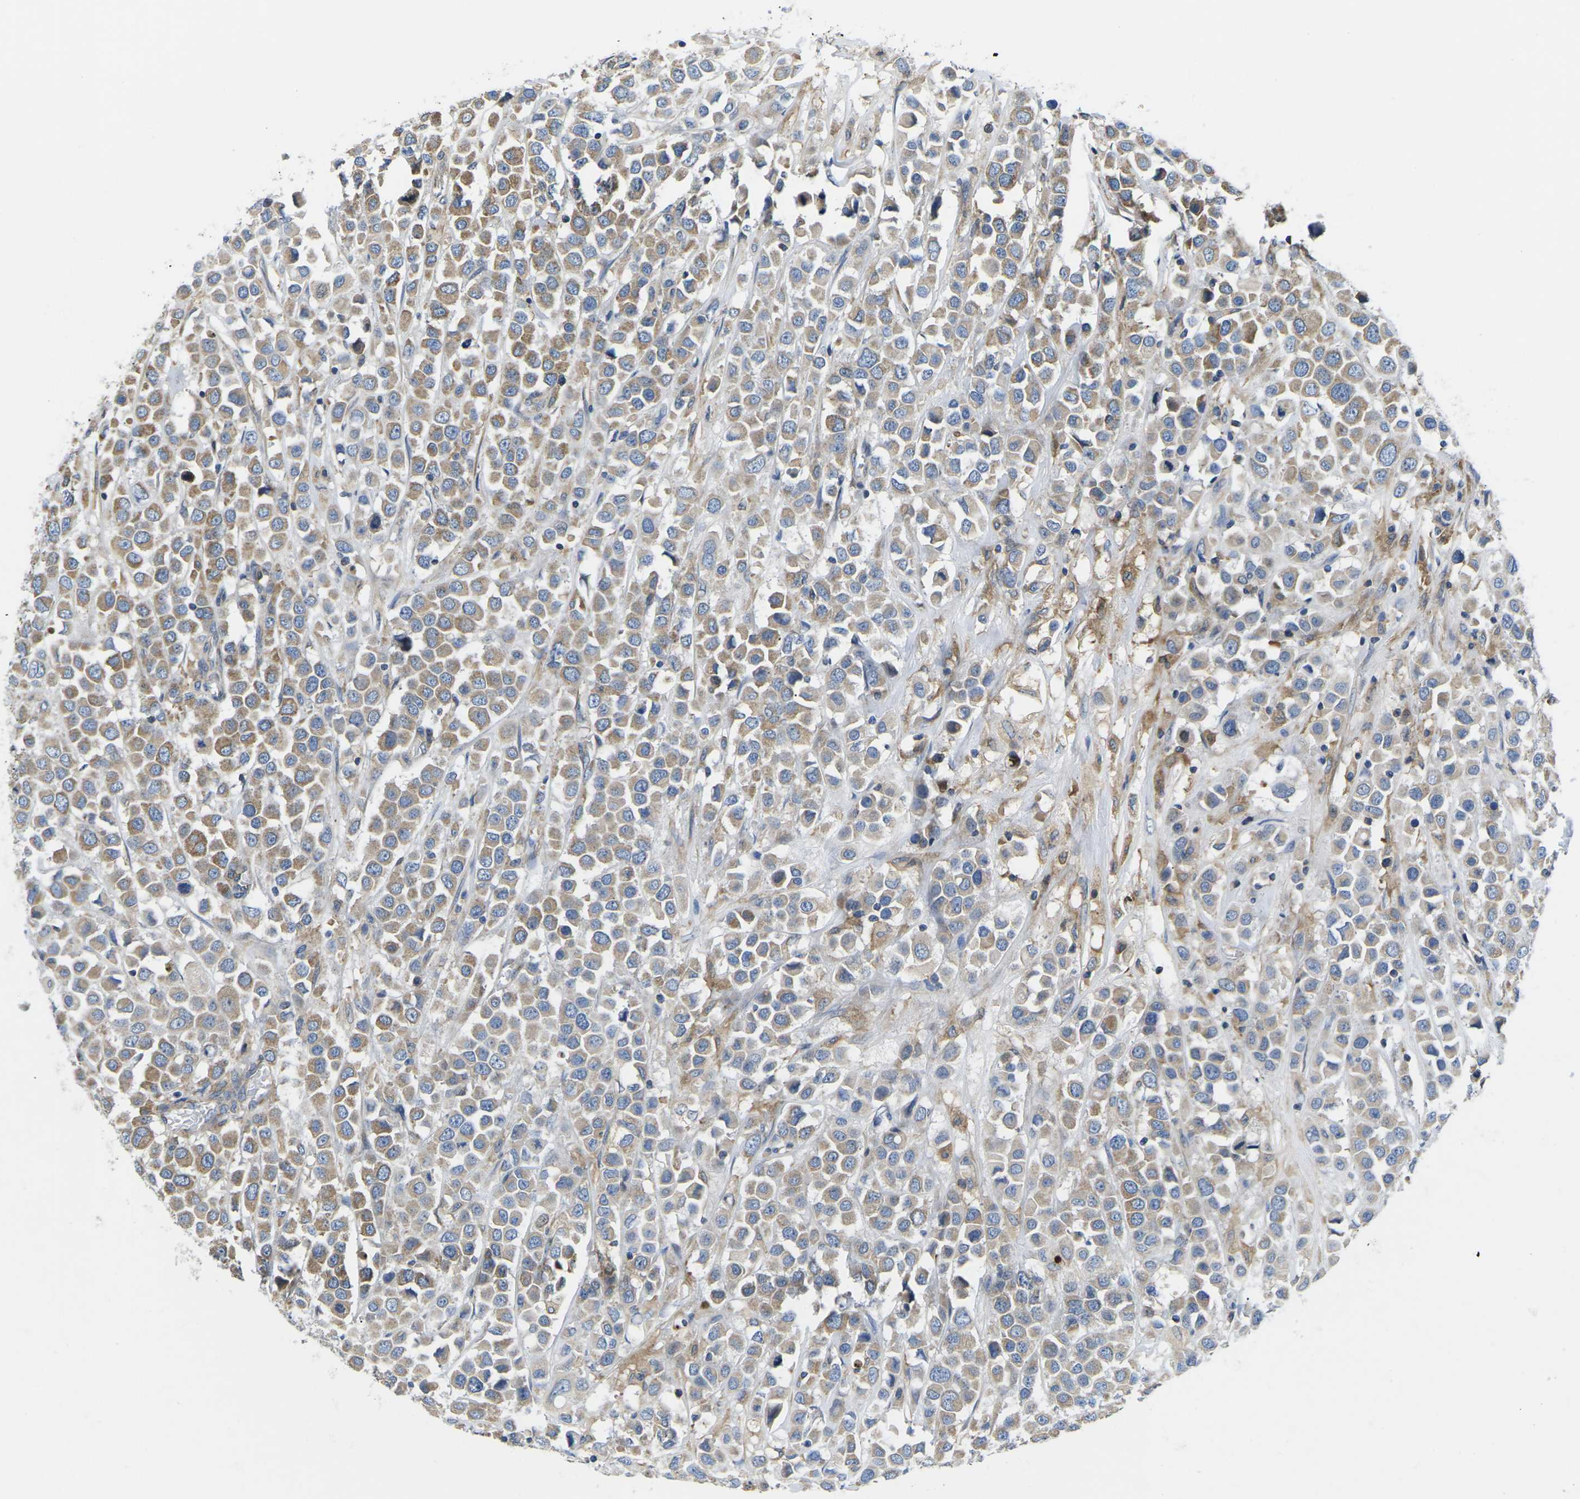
{"staining": {"intensity": "moderate", "quantity": ">75%", "location": "cytoplasmic/membranous"}, "tissue": "breast cancer", "cell_type": "Tumor cells", "image_type": "cancer", "snomed": [{"axis": "morphology", "description": "Duct carcinoma"}, {"axis": "topography", "description": "Breast"}], "caption": "Invasive ductal carcinoma (breast) tissue displays moderate cytoplasmic/membranous staining in approximately >75% of tumor cells, visualized by immunohistochemistry. Ihc stains the protein in brown and the nuclei are stained blue.", "gene": "TMEFF2", "patient": {"sex": "female", "age": 61}}